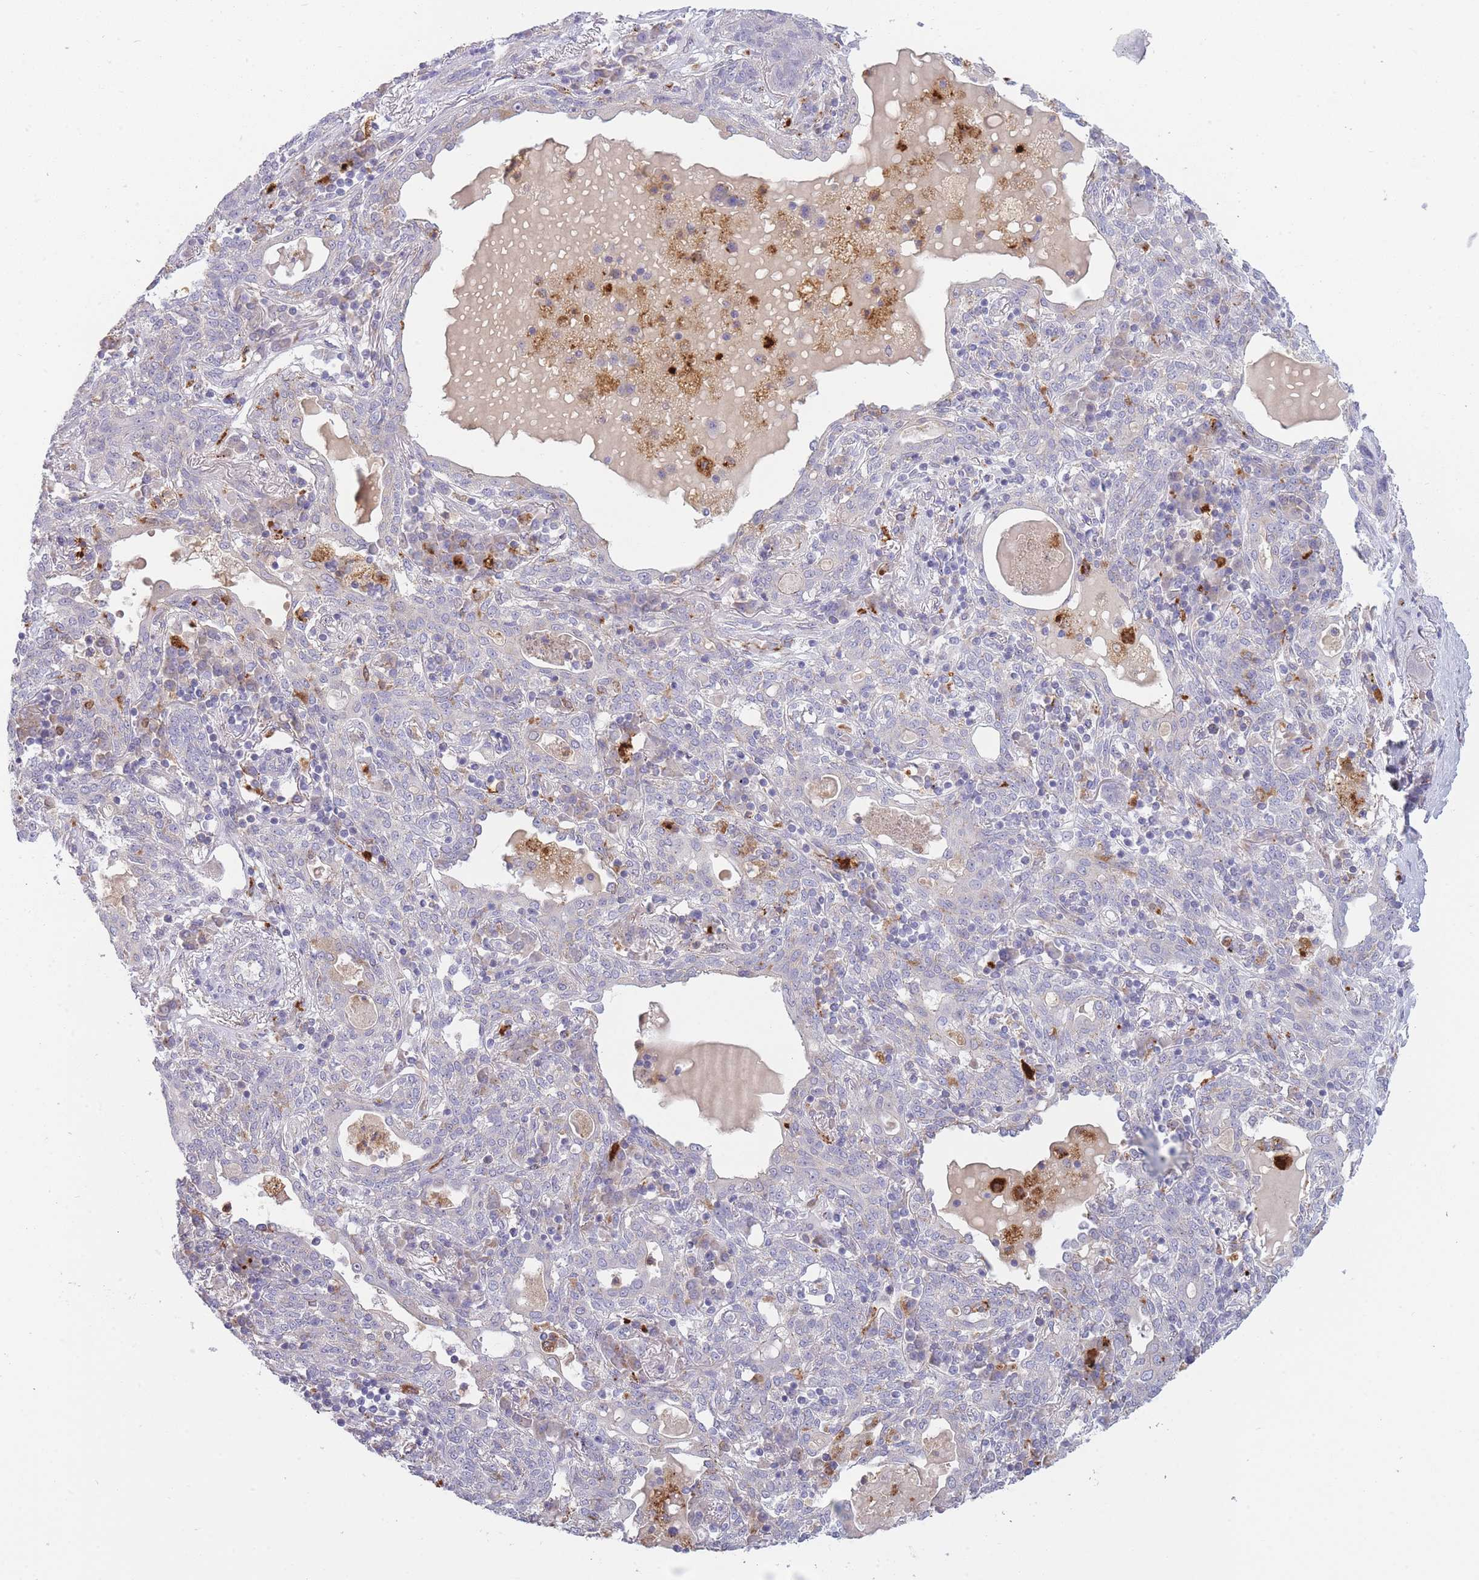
{"staining": {"intensity": "negative", "quantity": "none", "location": "none"}, "tissue": "lung cancer", "cell_type": "Tumor cells", "image_type": "cancer", "snomed": [{"axis": "morphology", "description": "Squamous cell carcinoma, NOS"}, {"axis": "topography", "description": "Lung"}], "caption": "Immunohistochemical staining of human lung squamous cell carcinoma shows no significant positivity in tumor cells.", "gene": "TRIM61", "patient": {"sex": "female", "age": 70}}